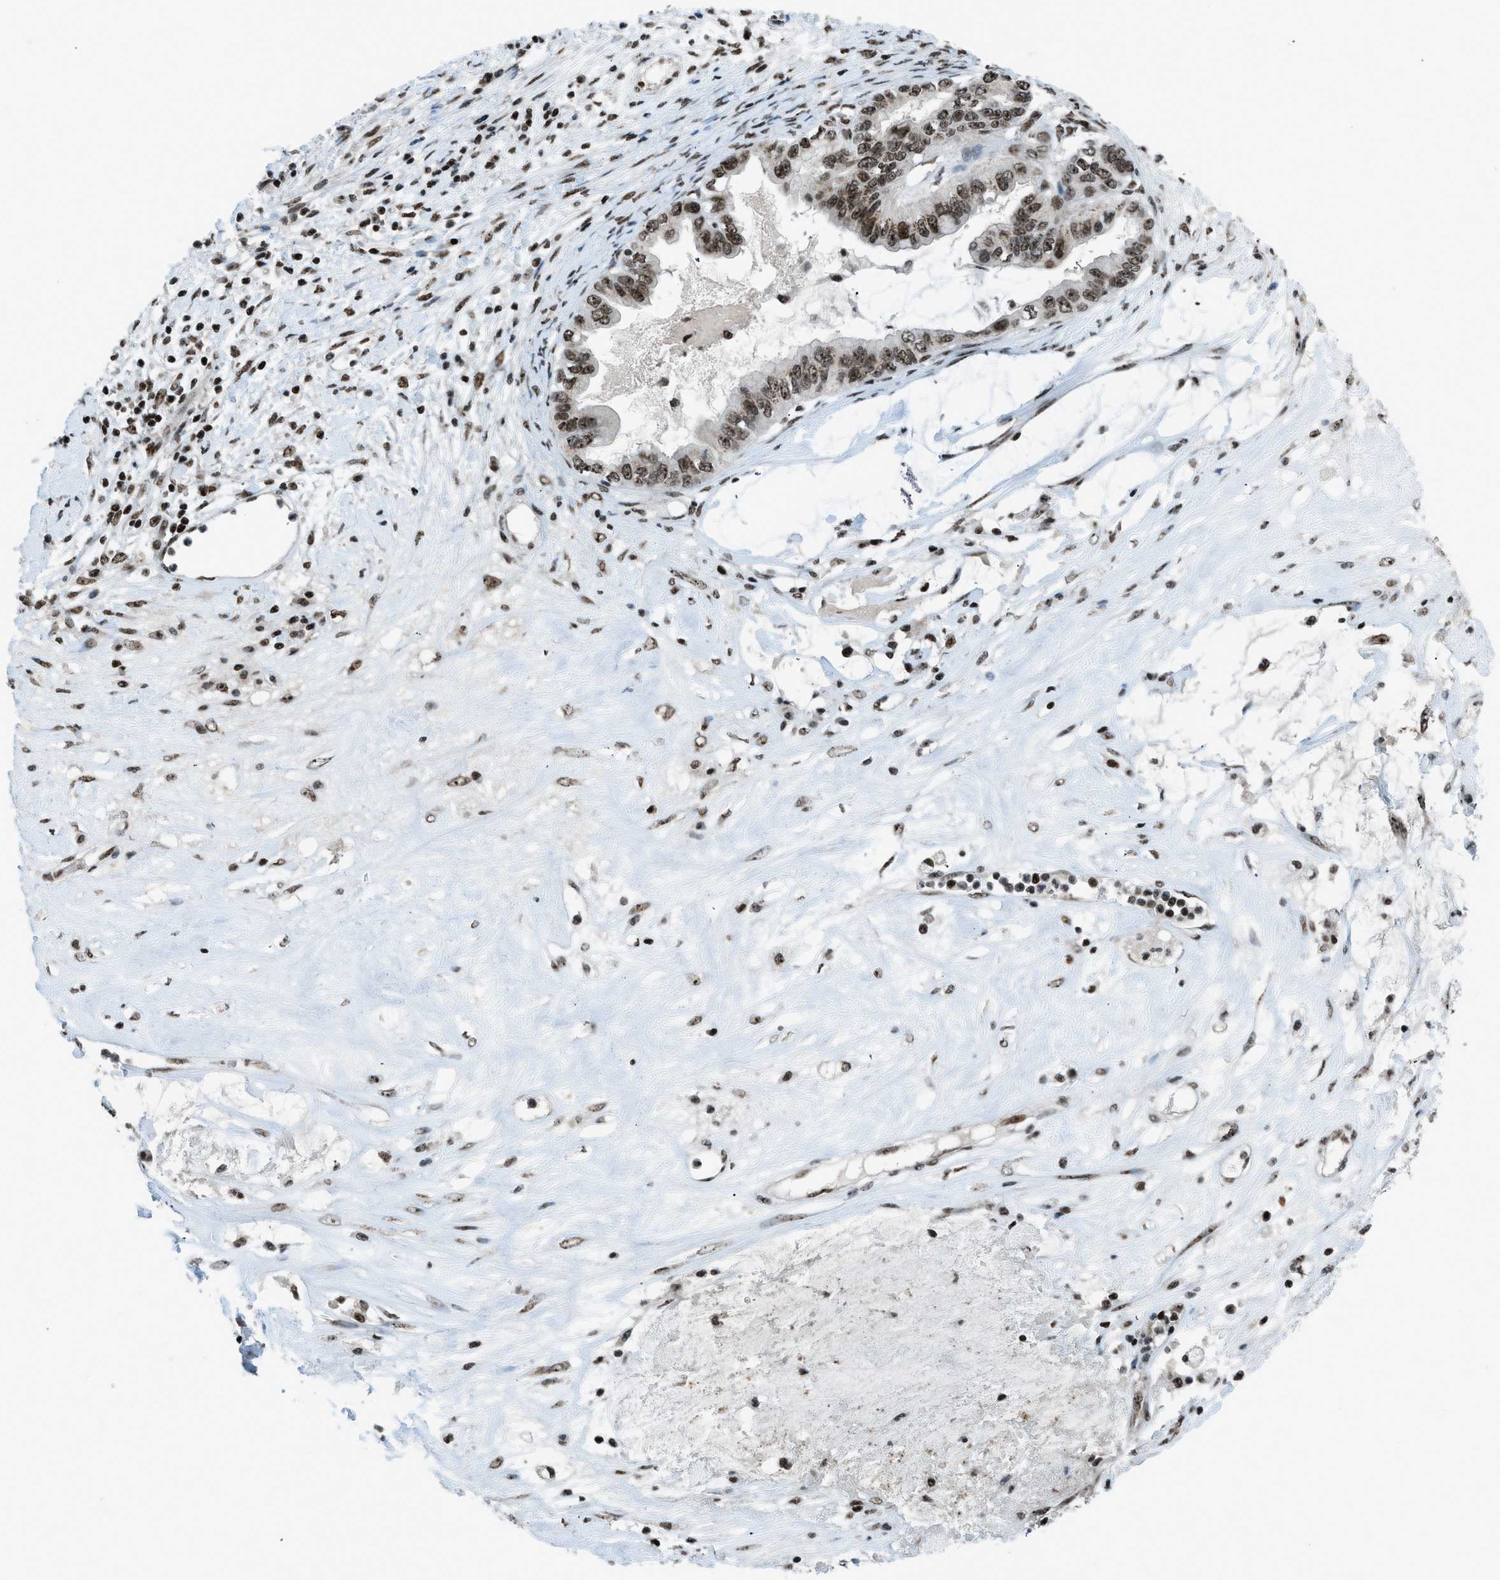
{"staining": {"intensity": "moderate", "quantity": ">75%", "location": "nuclear"}, "tissue": "ovarian cancer", "cell_type": "Tumor cells", "image_type": "cancer", "snomed": [{"axis": "morphology", "description": "Cystadenocarcinoma, mucinous, NOS"}, {"axis": "topography", "description": "Ovary"}], "caption": "Immunohistochemistry (IHC) histopathology image of neoplastic tissue: mucinous cystadenocarcinoma (ovarian) stained using immunohistochemistry exhibits medium levels of moderate protein expression localized specifically in the nuclear of tumor cells, appearing as a nuclear brown color.", "gene": "RAD51B", "patient": {"sex": "female", "age": 80}}